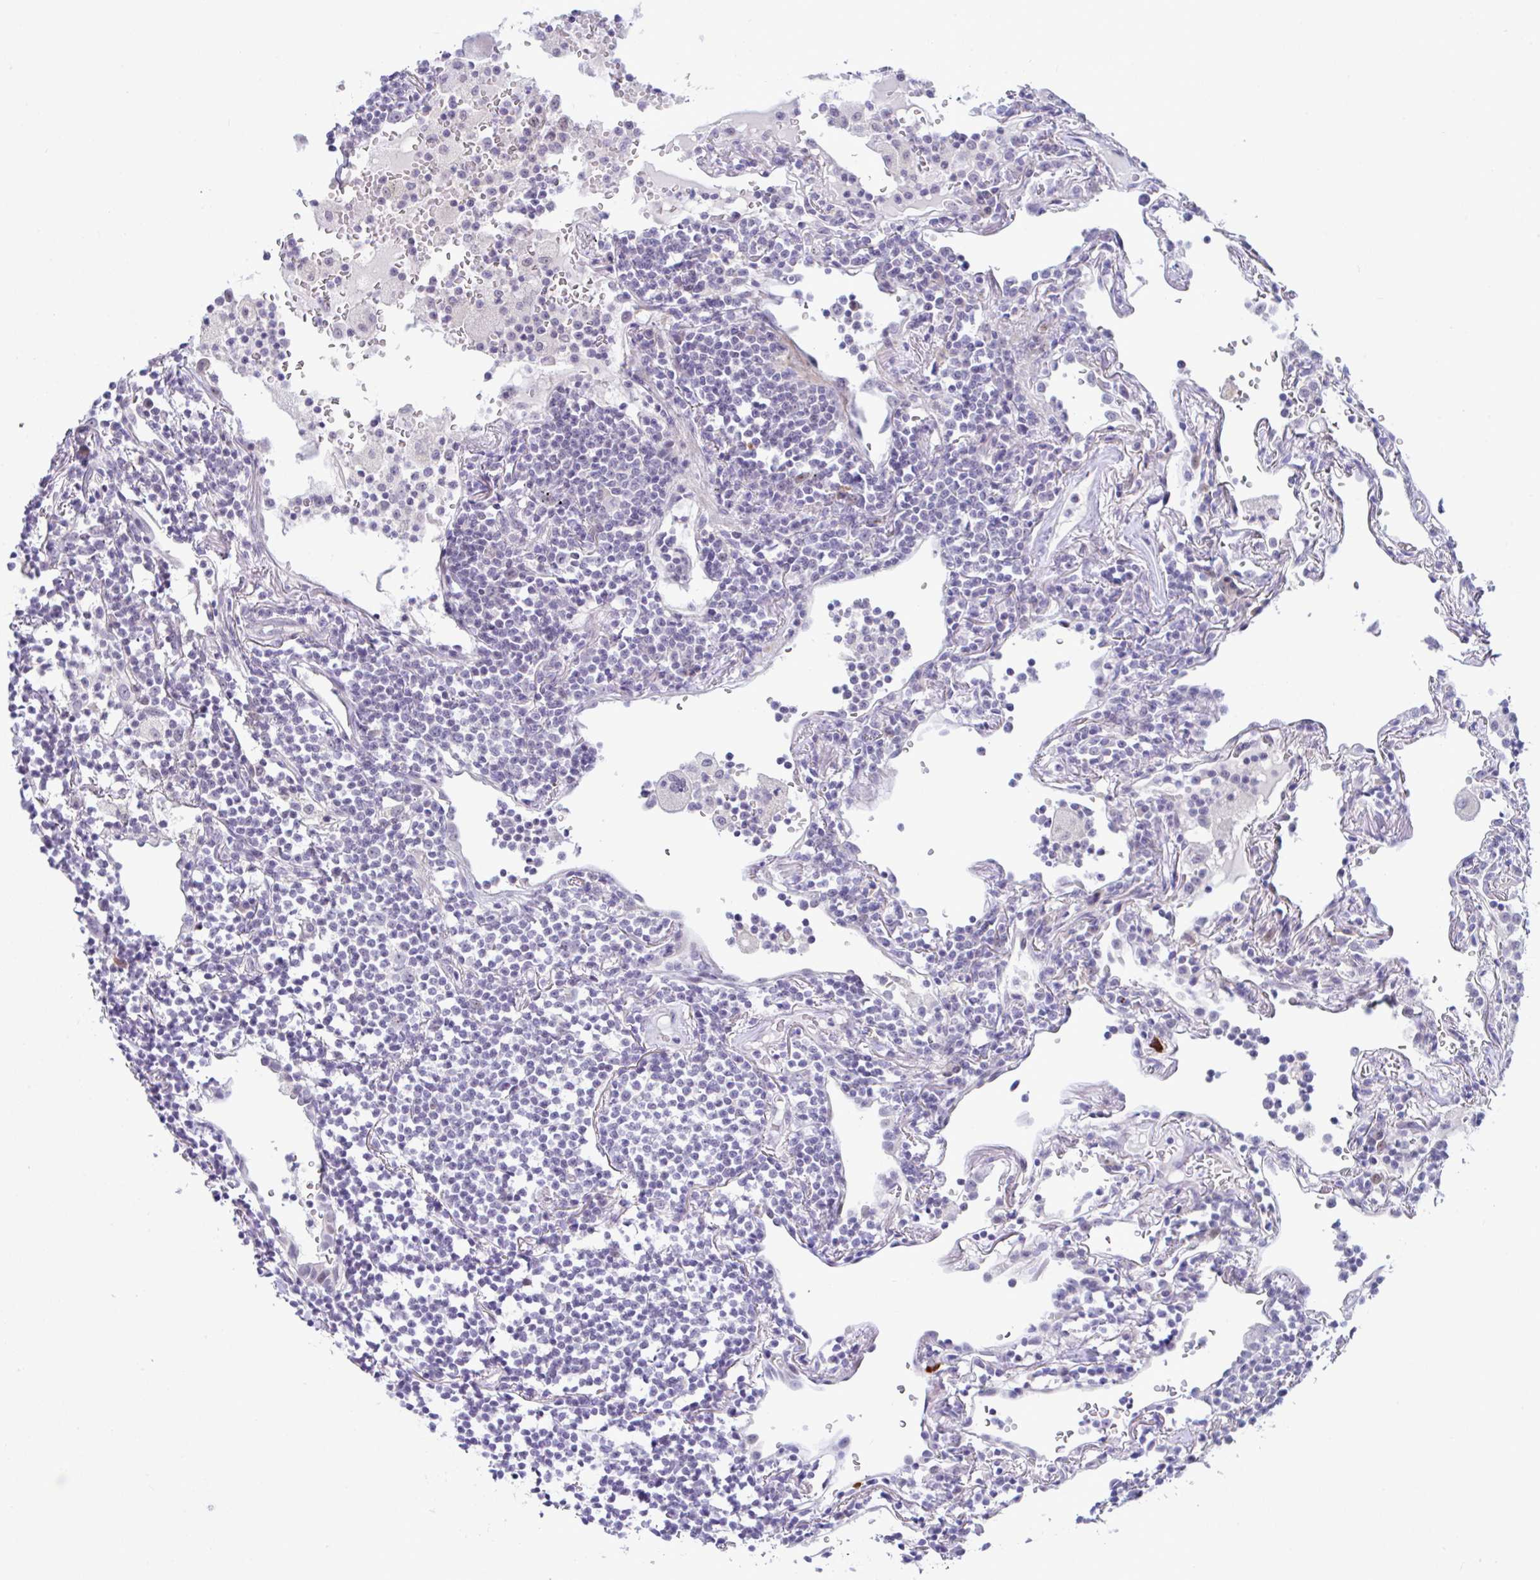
{"staining": {"intensity": "negative", "quantity": "none", "location": "none"}, "tissue": "lymphoma", "cell_type": "Tumor cells", "image_type": "cancer", "snomed": [{"axis": "morphology", "description": "Malignant lymphoma, non-Hodgkin's type, Low grade"}, {"axis": "topography", "description": "Lung"}], "caption": "The photomicrograph reveals no staining of tumor cells in lymphoma. Brightfield microscopy of immunohistochemistry (IHC) stained with DAB (brown) and hematoxylin (blue), captured at high magnification.", "gene": "USP35", "patient": {"sex": "female", "age": 71}}